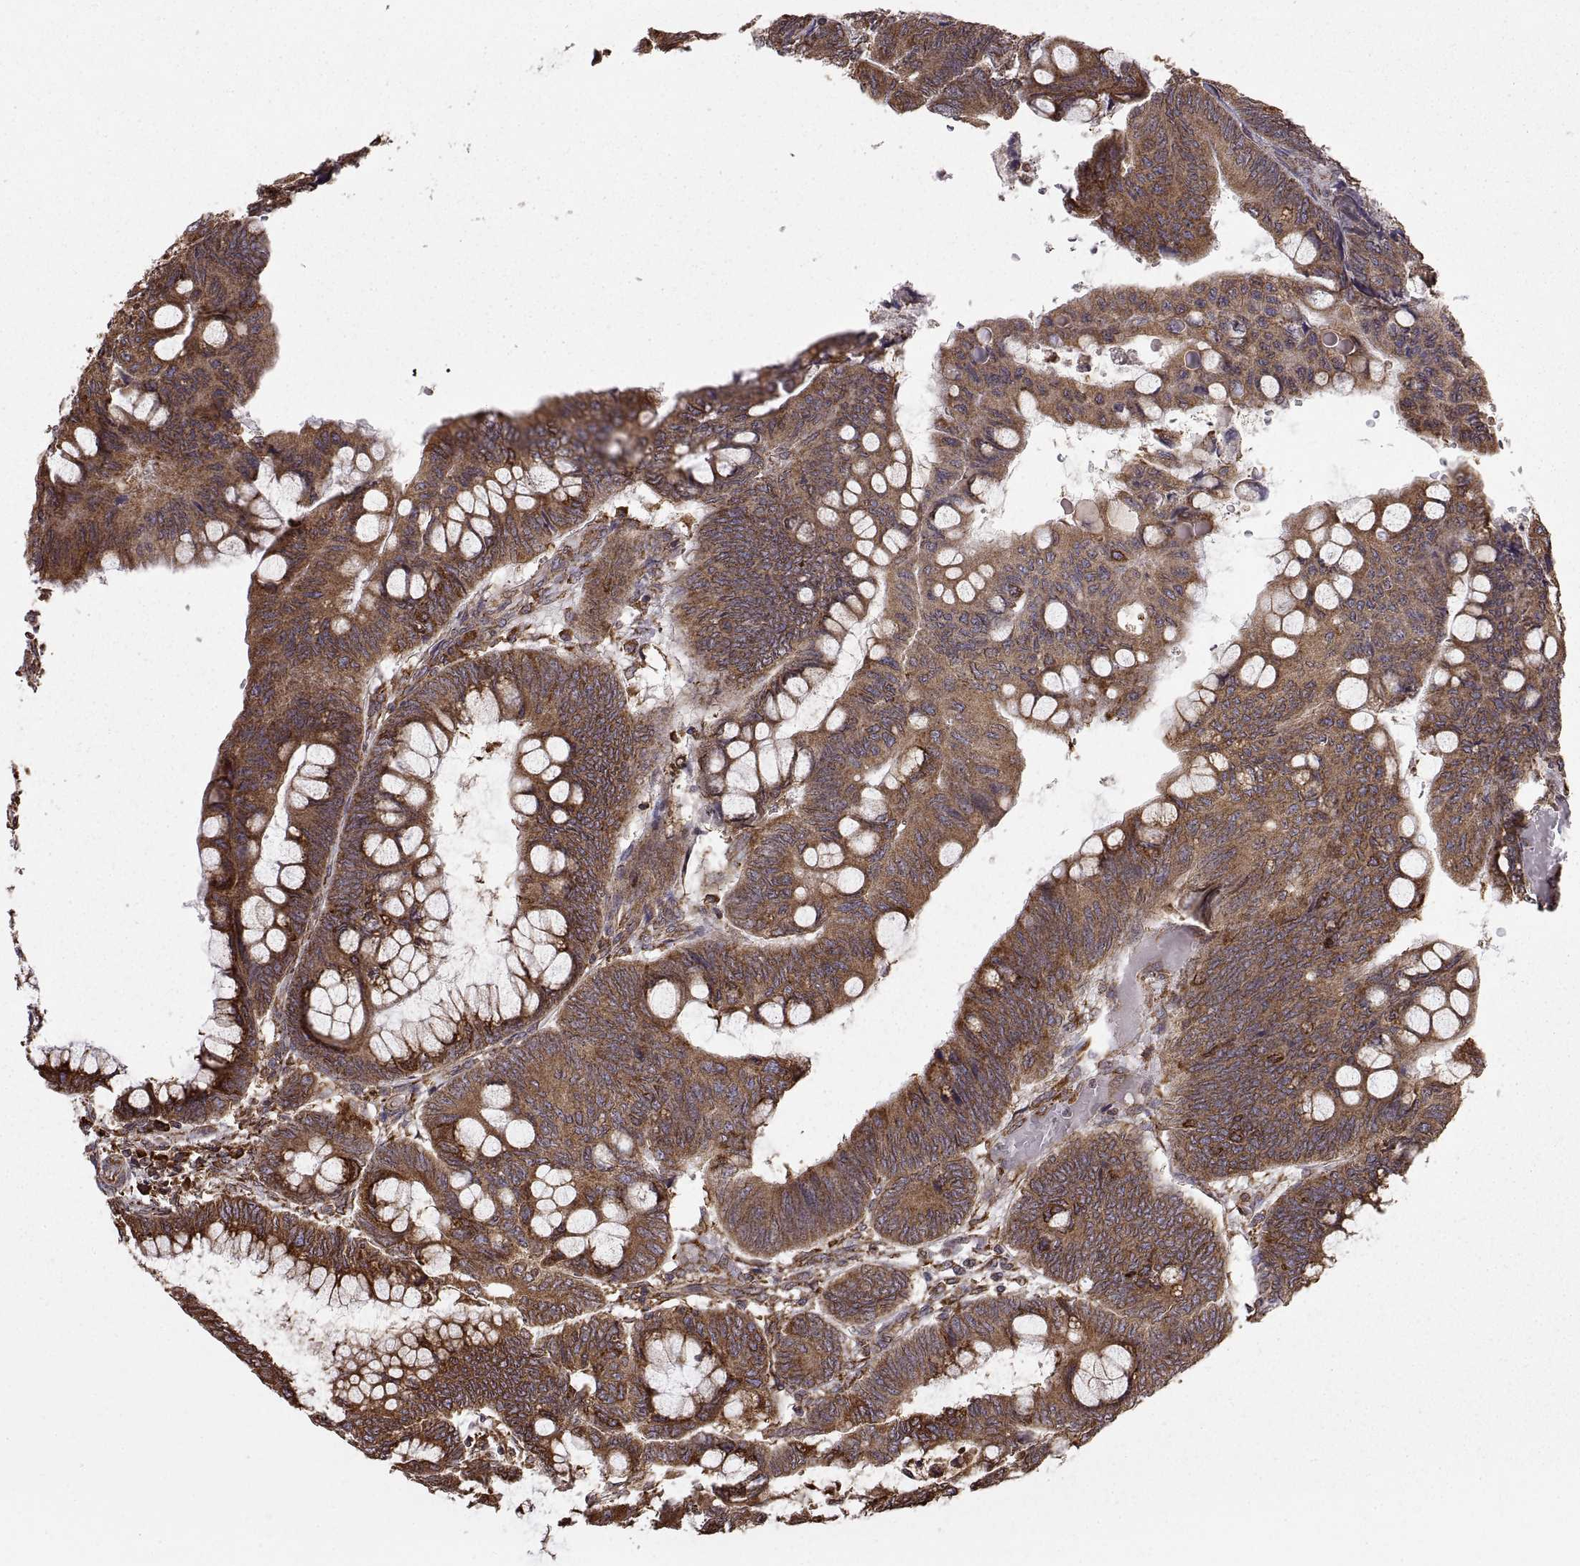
{"staining": {"intensity": "moderate", "quantity": "25%-75%", "location": "cytoplasmic/membranous"}, "tissue": "colorectal cancer", "cell_type": "Tumor cells", "image_type": "cancer", "snomed": [{"axis": "morphology", "description": "Normal tissue, NOS"}, {"axis": "morphology", "description": "Adenocarcinoma, NOS"}, {"axis": "topography", "description": "Rectum"}], "caption": "Colorectal adenocarcinoma stained with DAB immunohistochemistry reveals medium levels of moderate cytoplasmic/membranous positivity in approximately 25%-75% of tumor cells.", "gene": "PDIA3", "patient": {"sex": "male", "age": 92}}